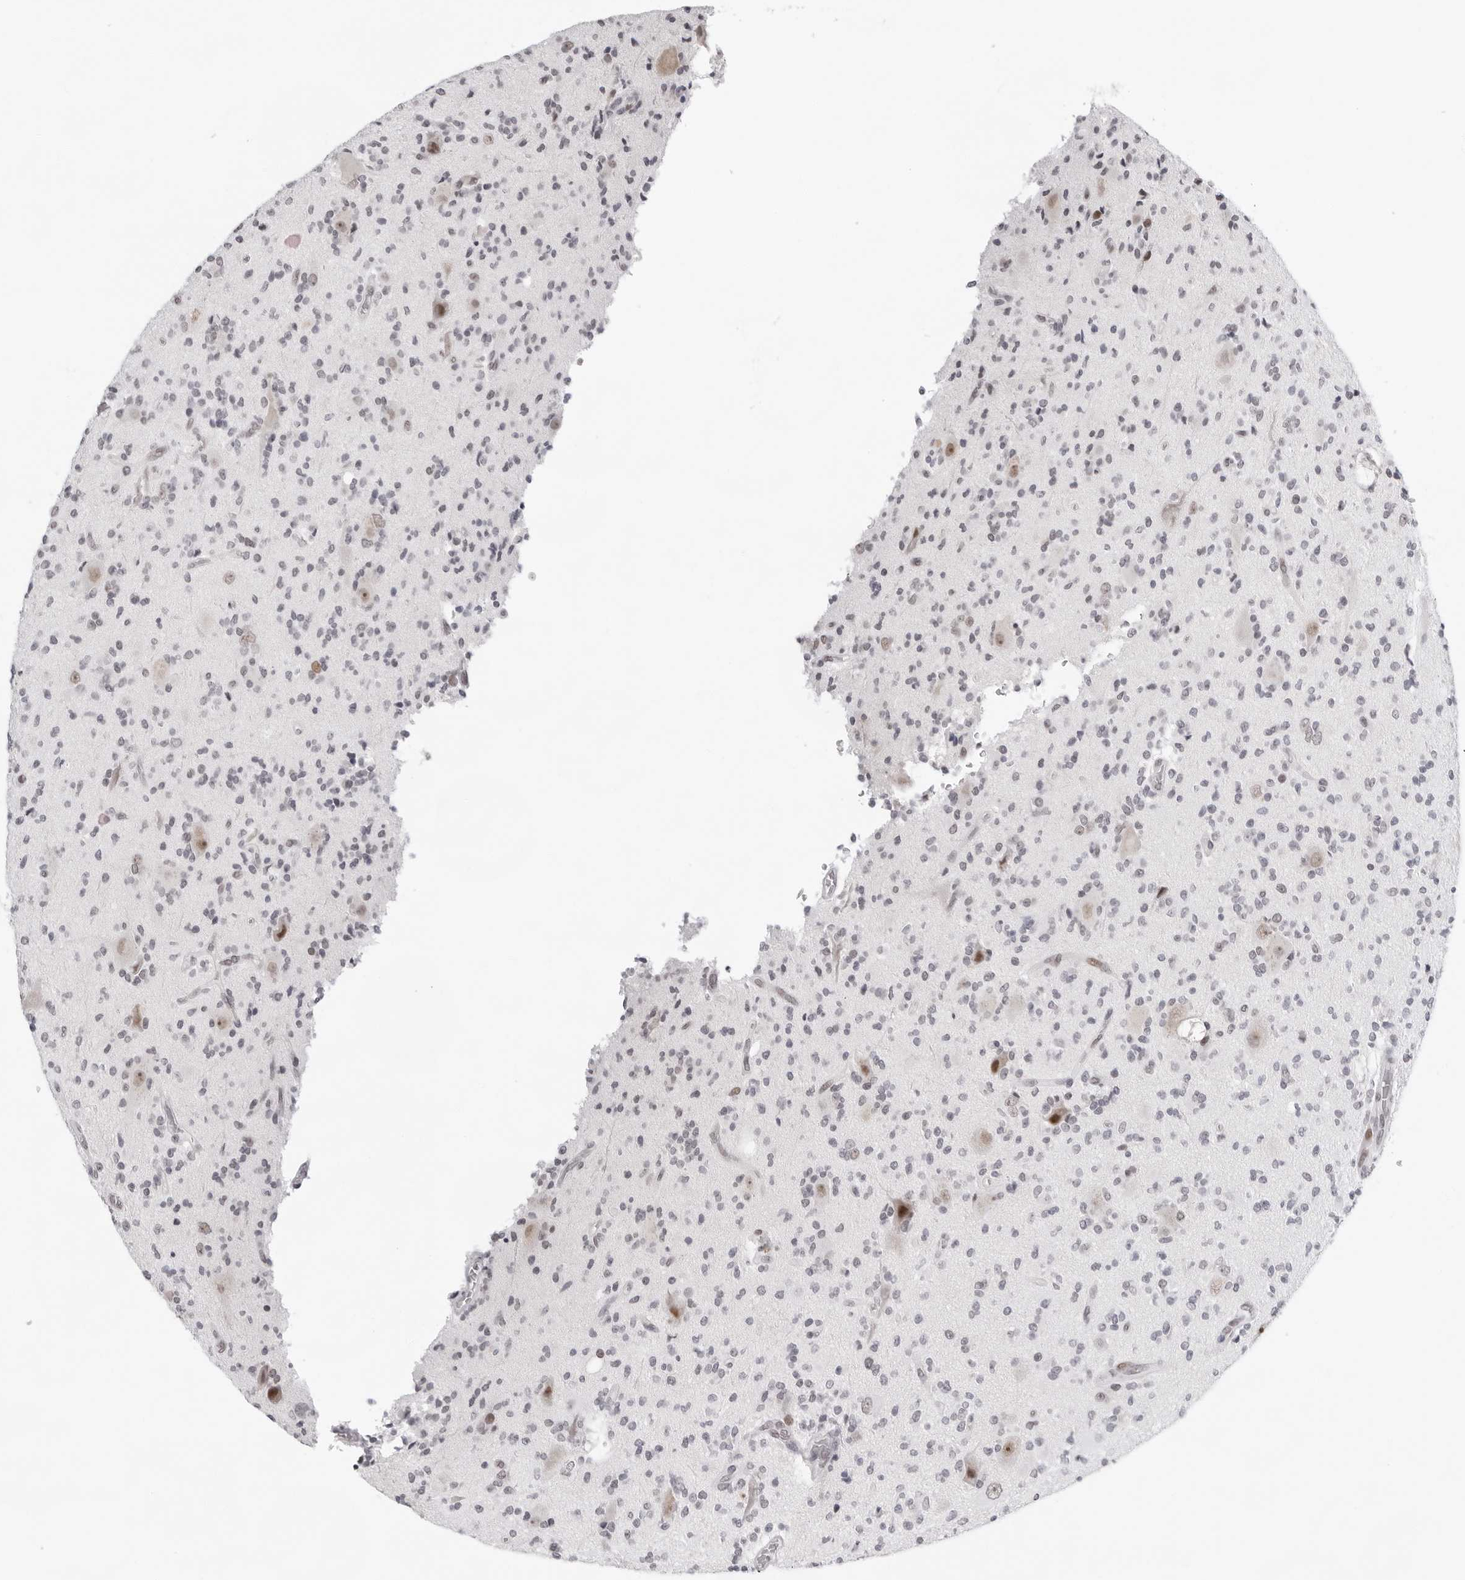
{"staining": {"intensity": "negative", "quantity": "none", "location": "none"}, "tissue": "glioma", "cell_type": "Tumor cells", "image_type": "cancer", "snomed": [{"axis": "morphology", "description": "Glioma, malignant, High grade"}, {"axis": "topography", "description": "Brain"}], "caption": "Histopathology image shows no significant protein positivity in tumor cells of glioma. (DAB (3,3'-diaminobenzidine) IHC visualized using brightfield microscopy, high magnification).", "gene": "USP1", "patient": {"sex": "male", "age": 34}}